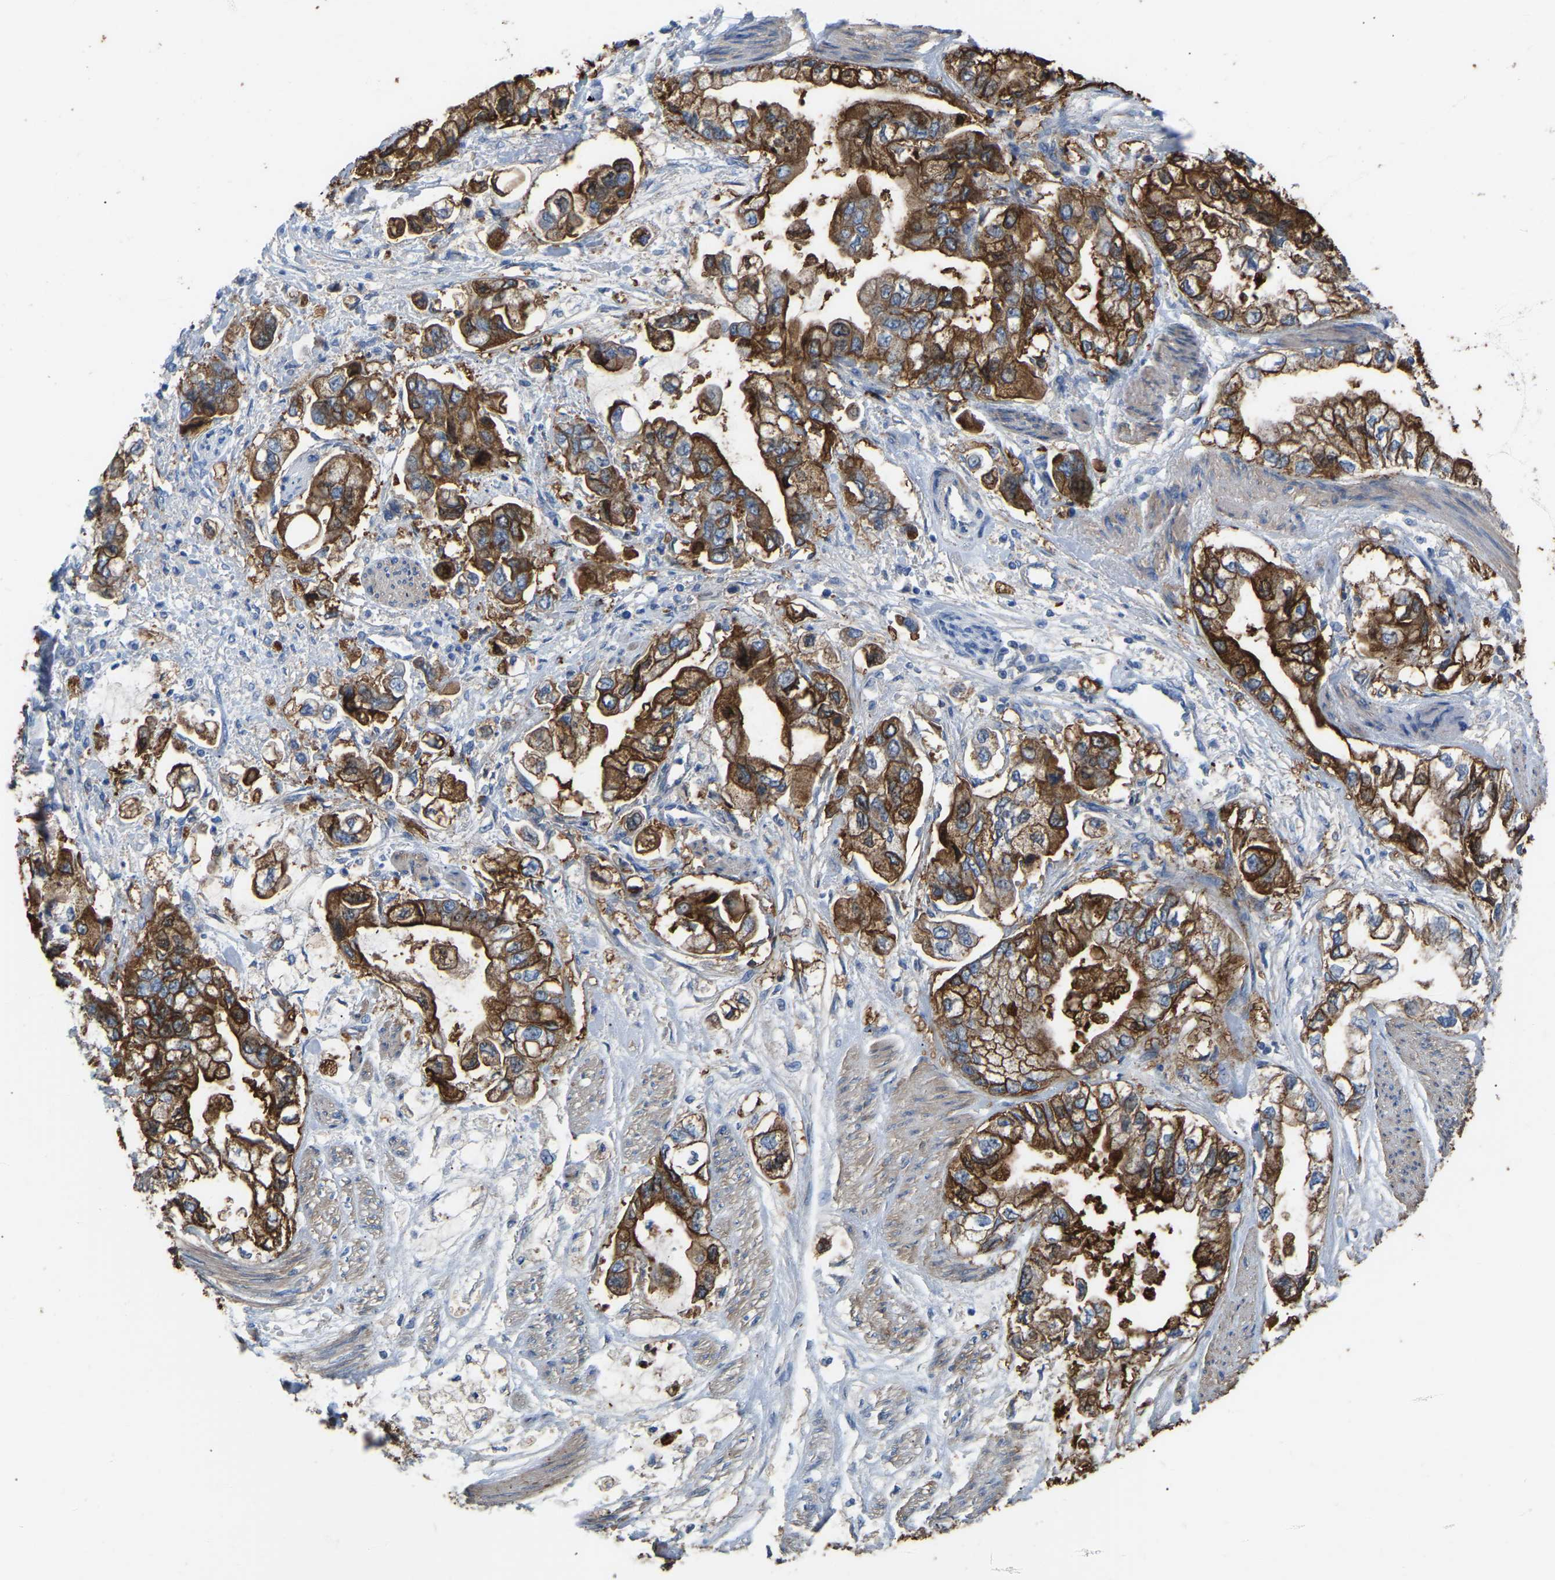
{"staining": {"intensity": "strong", "quantity": ">75%", "location": "cytoplasmic/membranous"}, "tissue": "stomach cancer", "cell_type": "Tumor cells", "image_type": "cancer", "snomed": [{"axis": "morphology", "description": "Normal tissue, NOS"}, {"axis": "morphology", "description": "Adenocarcinoma, NOS"}, {"axis": "topography", "description": "Stomach"}], "caption": "DAB (3,3'-diaminobenzidine) immunohistochemical staining of stomach cancer (adenocarcinoma) demonstrates strong cytoplasmic/membranous protein staining in about >75% of tumor cells.", "gene": "ZNF449", "patient": {"sex": "male", "age": 62}}